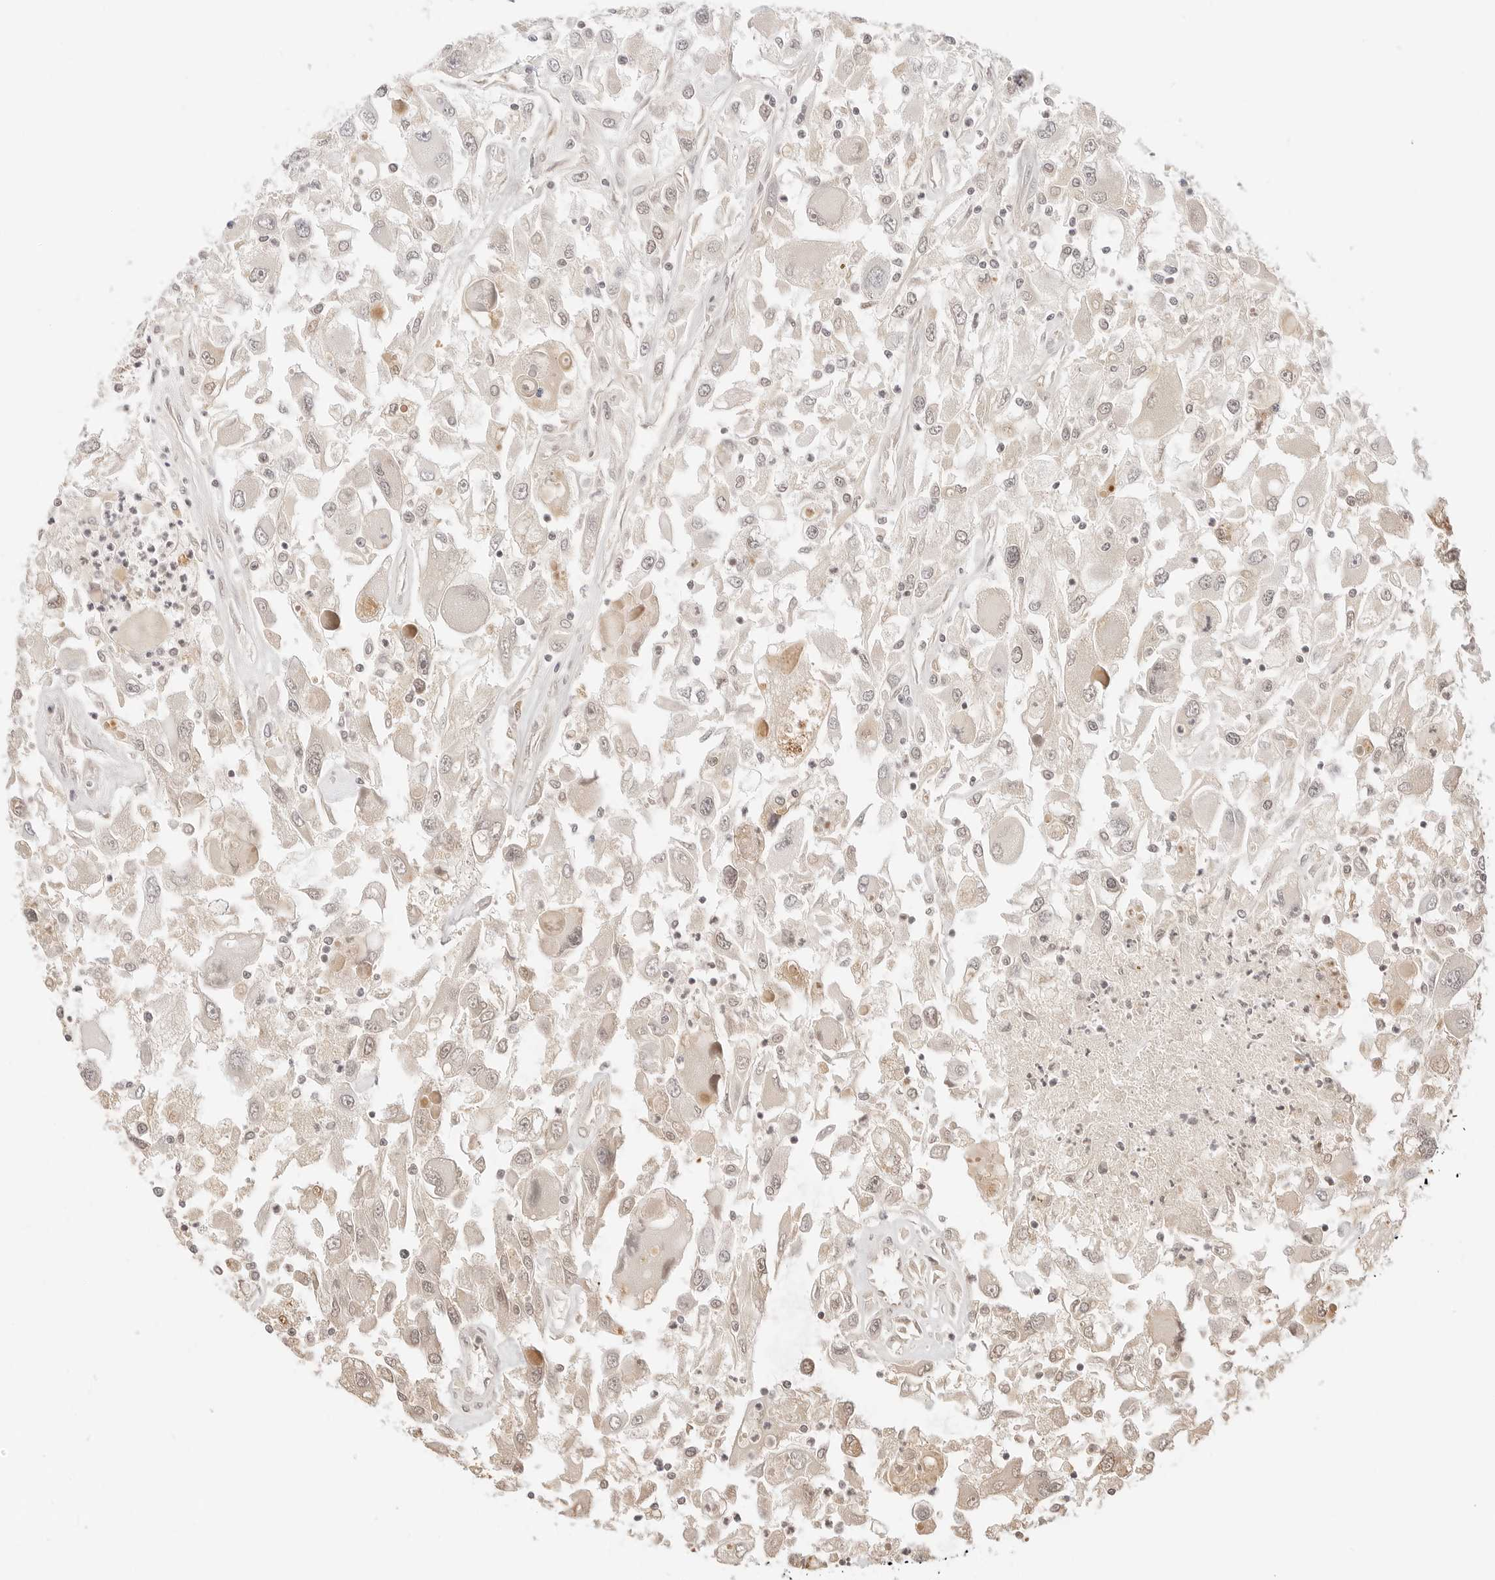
{"staining": {"intensity": "weak", "quantity": "<25%", "location": "nuclear"}, "tissue": "renal cancer", "cell_type": "Tumor cells", "image_type": "cancer", "snomed": [{"axis": "morphology", "description": "Adenocarcinoma, NOS"}, {"axis": "topography", "description": "Kidney"}], "caption": "Protein analysis of renal adenocarcinoma demonstrates no significant staining in tumor cells.", "gene": "SEPTIN4", "patient": {"sex": "female", "age": 52}}